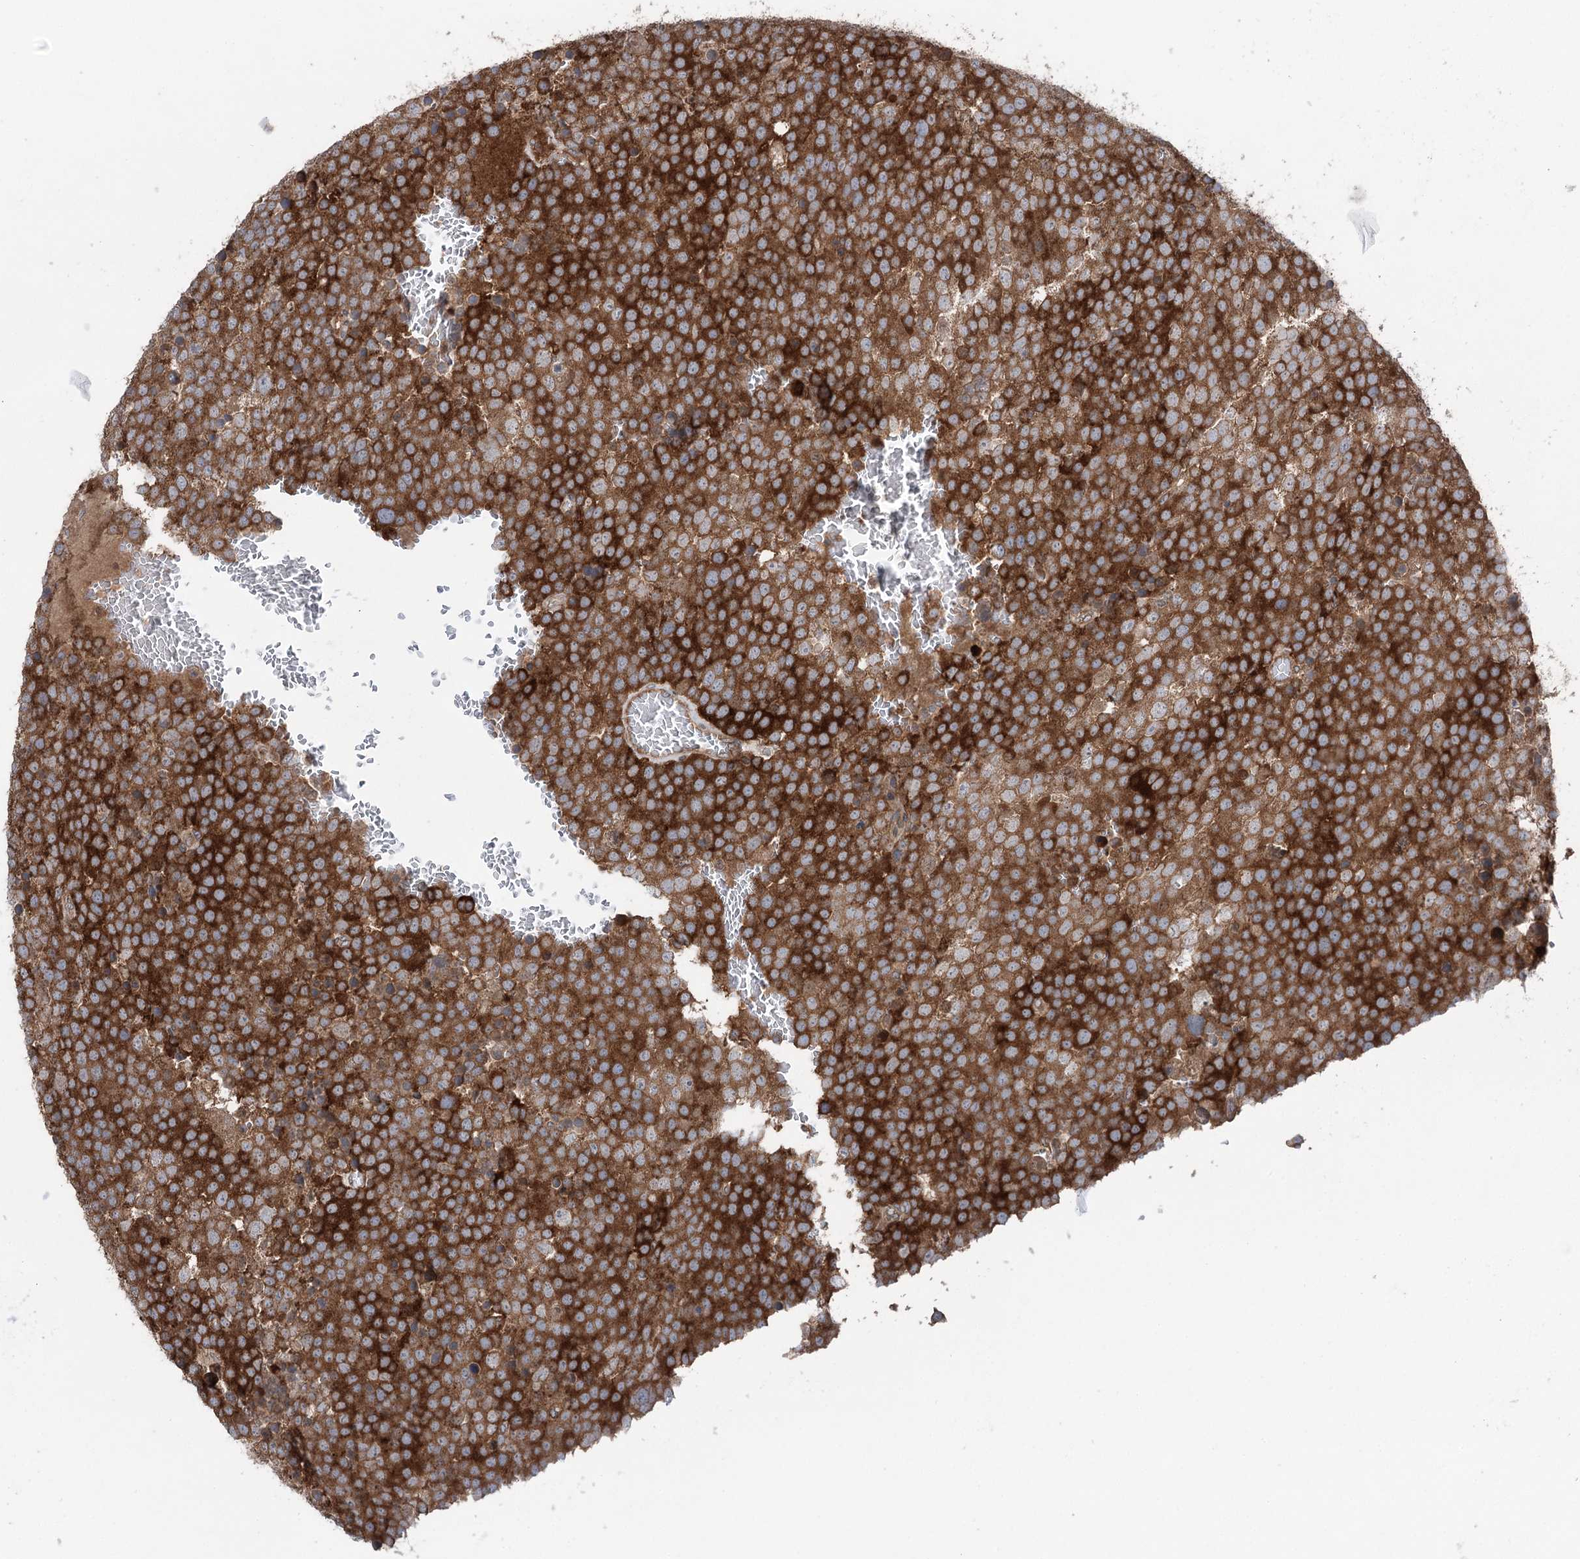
{"staining": {"intensity": "strong", "quantity": ">75%", "location": "cytoplasmic/membranous"}, "tissue": "testis cancer", "cell_type": "Tumor cells", "image_type": "cancer", "snomed": [{"axis": "morphology", "description": "Seminoma, NOS"}, {"axis": "topography", "description": "Testis"}], "caption": "Immunohistochemistry image of neoplastic tissue: human testis seminoma stained using immunohistochemistry reveals high levels of strong protein expression localized specifically in the cytoplasmic/membranous of tumor cells, appearing as a cytoplasmic/membranous brown color.", "gene": "PPP1R21", "patient": {"sex": "male", "age": 71}}